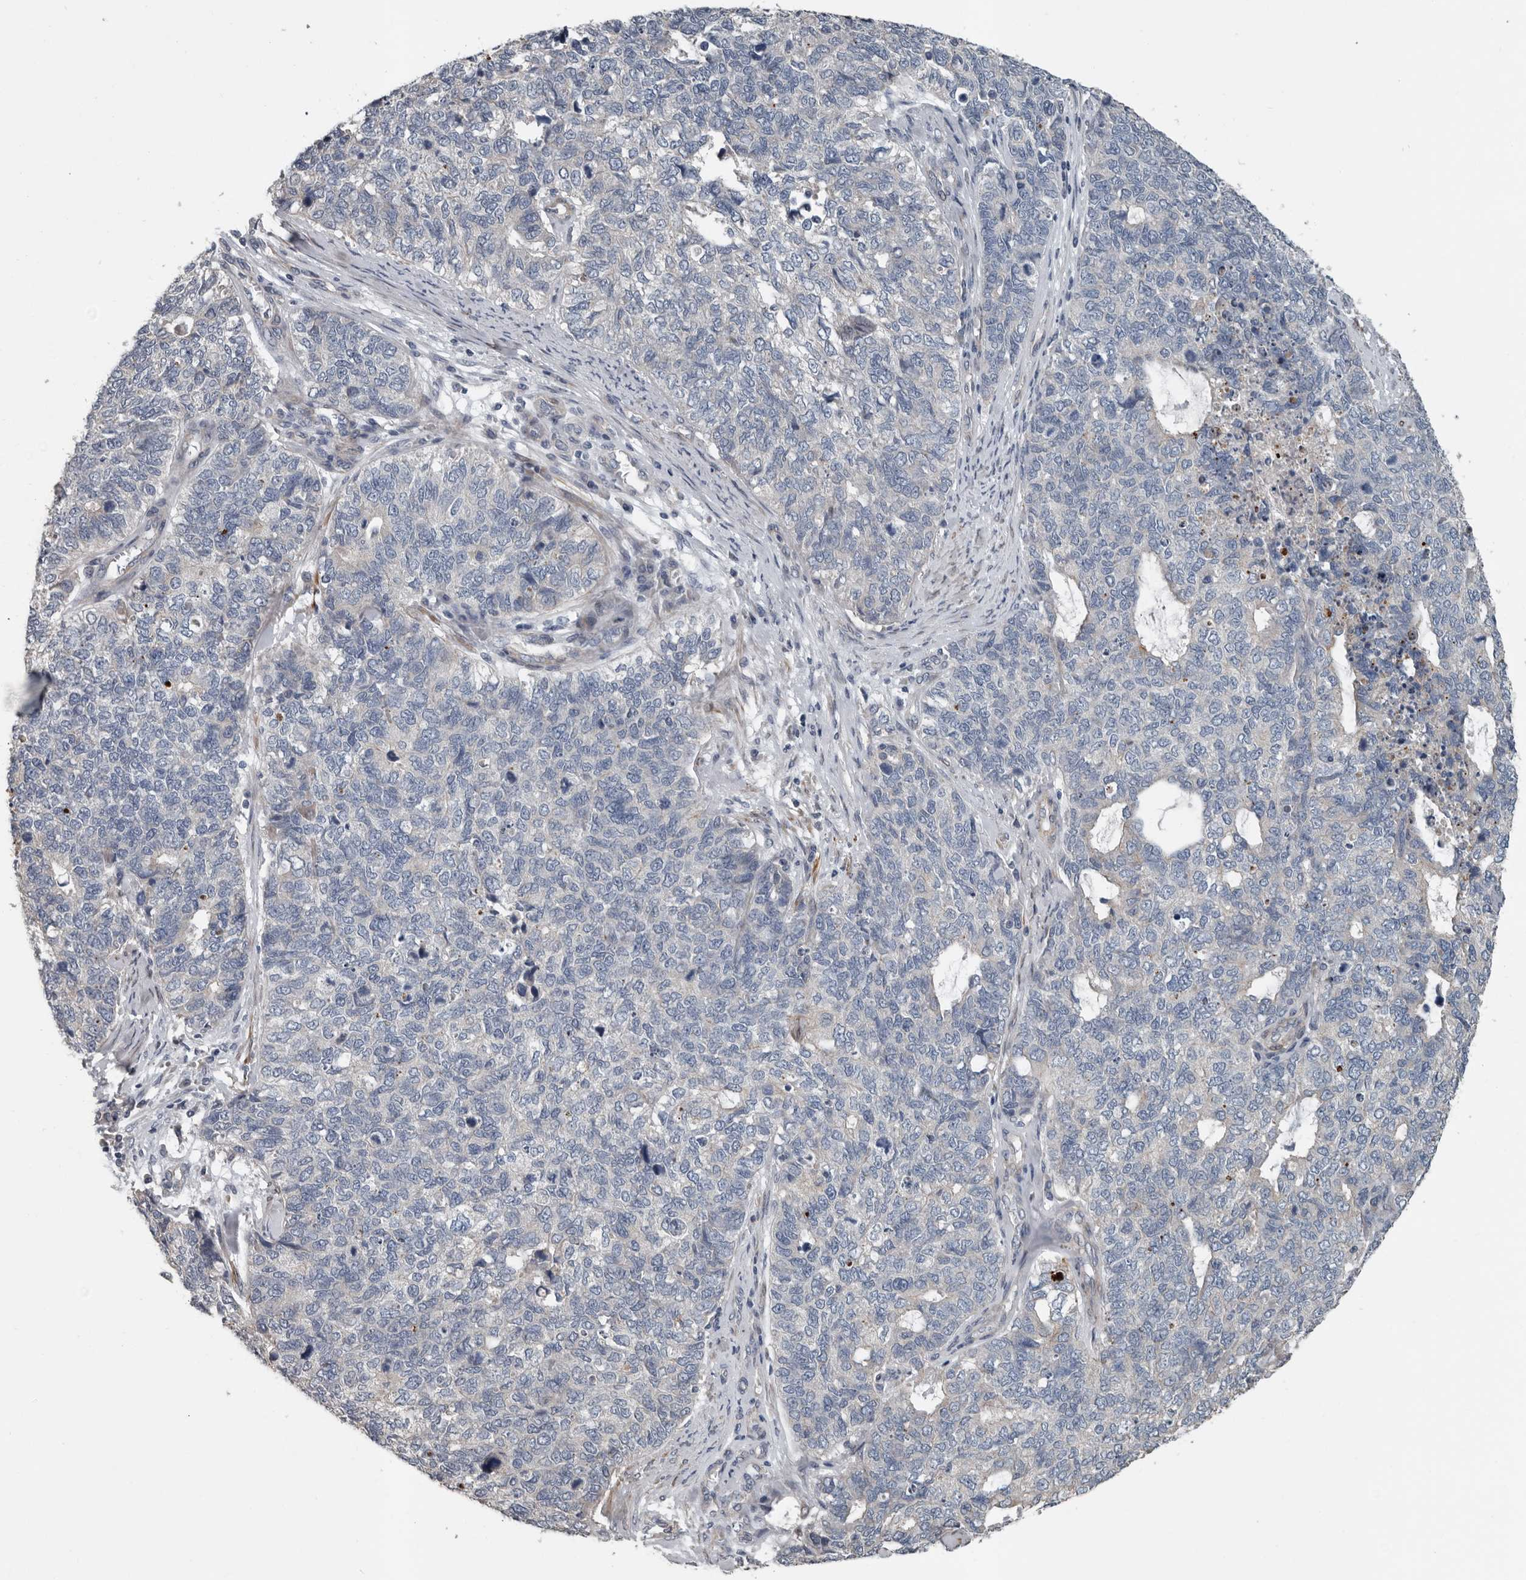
{"staining": {"intensity": "negative", "quantity": "none", "location": "none"}, "tissue": "cervical cancer", "cell_type": "Tumor cells", "image_type": "cancer", "snomed": [{"axis": "morphology", "description": "Squamous cell carcinoma, NOS"}, {"axis": "topography", "description": "Cervix"}], "caption": "An IHC micrograph of cervical cancer (squamous cell carcinoma) is shown. There is no staining in tumor cells of cervical cancer (squamous cell carcinoma).", "gene": "DPY19L4", "patient": {"sex": "female", "age": 63}}